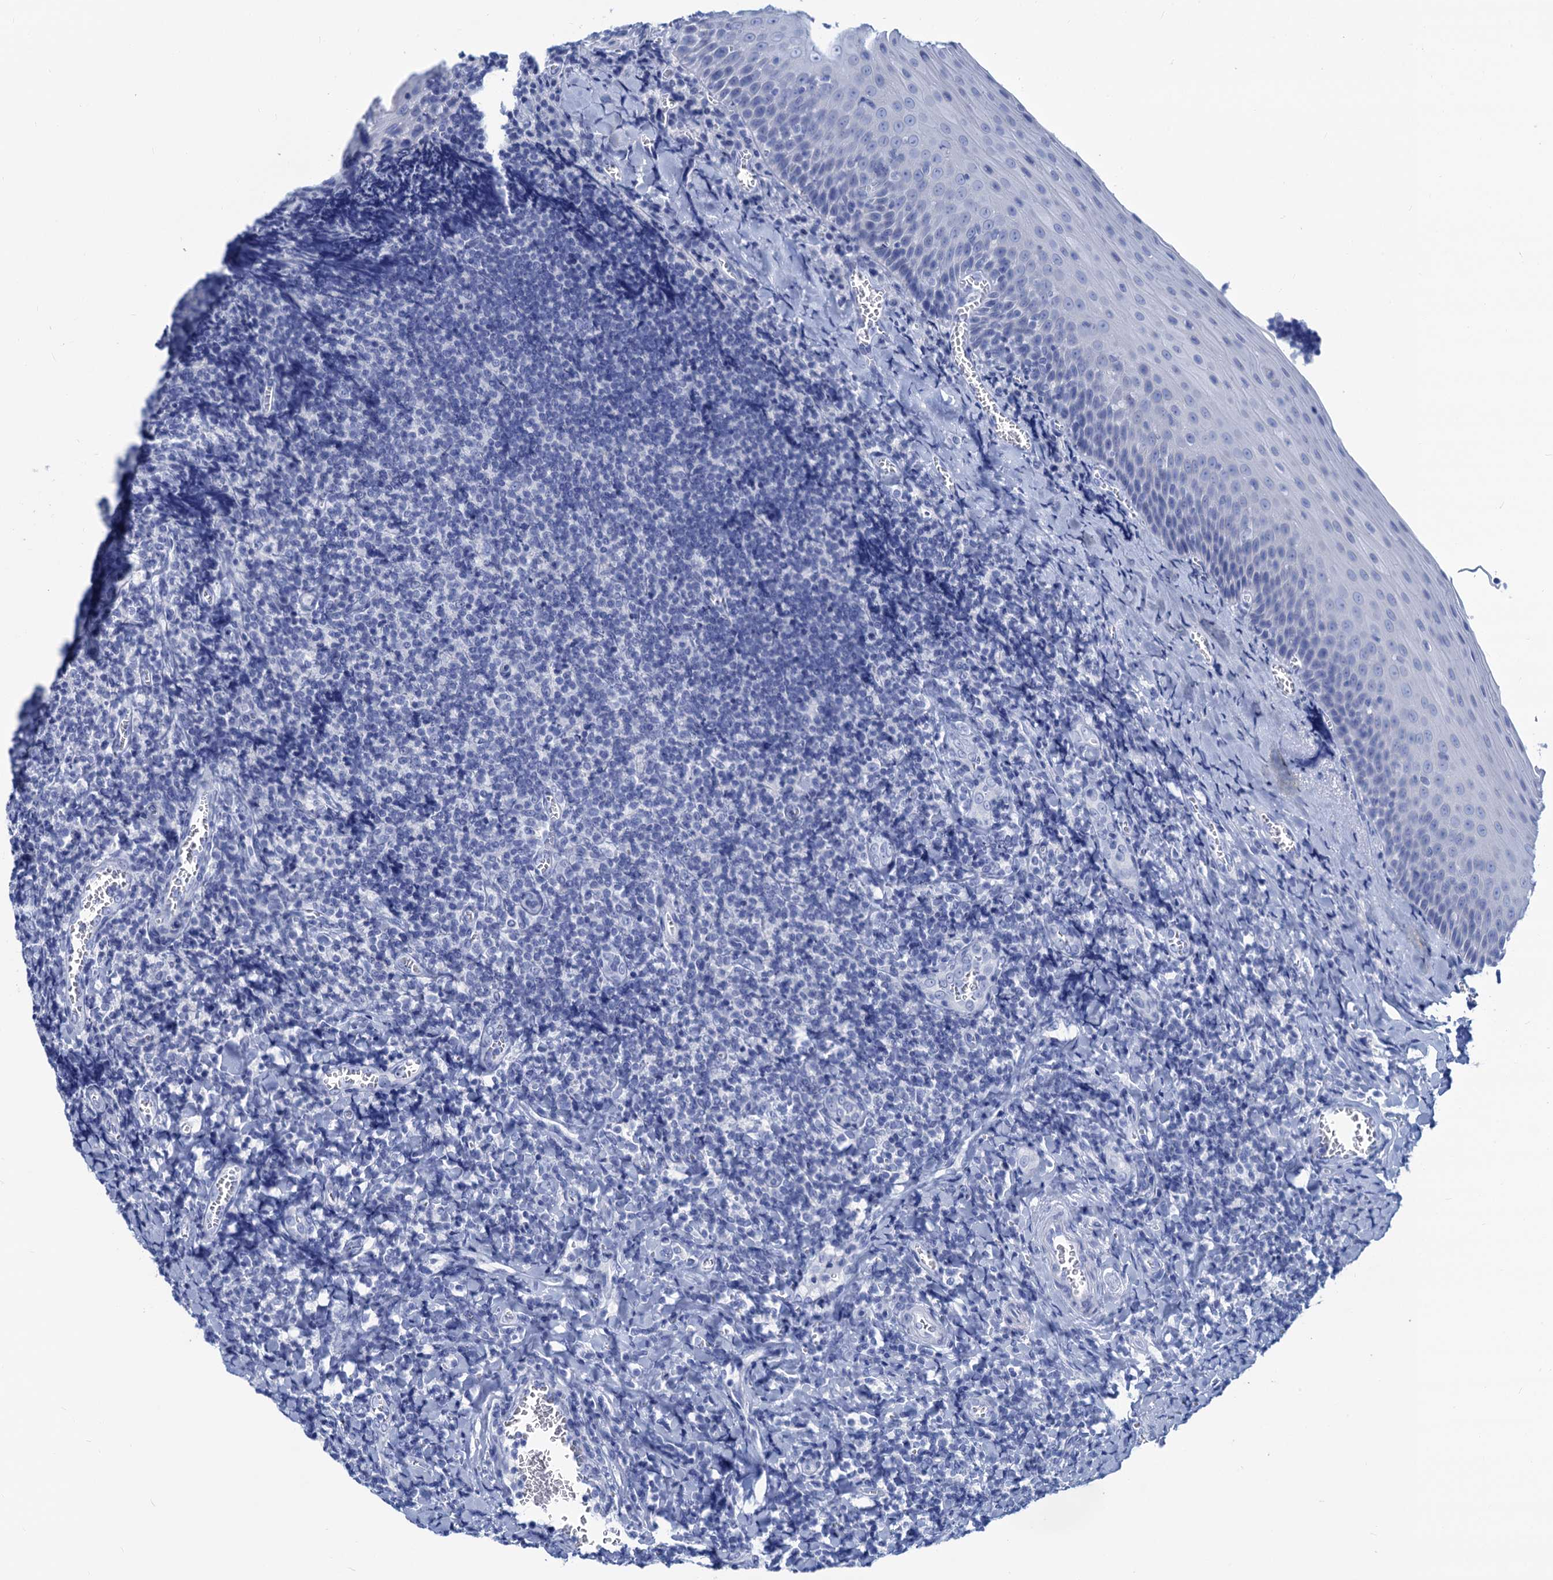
{"staining": {"intensity": "negative", "quantity": "none", "location": "none"}, "tissue": "tonsil", "cell_type": "Germinal center cells", "image_type": "normal", "snomed": [{"axis": "morphology", "description": "Normal tissue, NOS"}, {"axis": "topography", "description": "Tonsil"}], "caption": "IHC of normal human tonsil exhibits no expression in germinal center cells. (Immunohistochemistry (ihc), brightfield microscopy, high magnification).", "gene": "CABYR", "patient": {"sex": "male", "age": 27}}